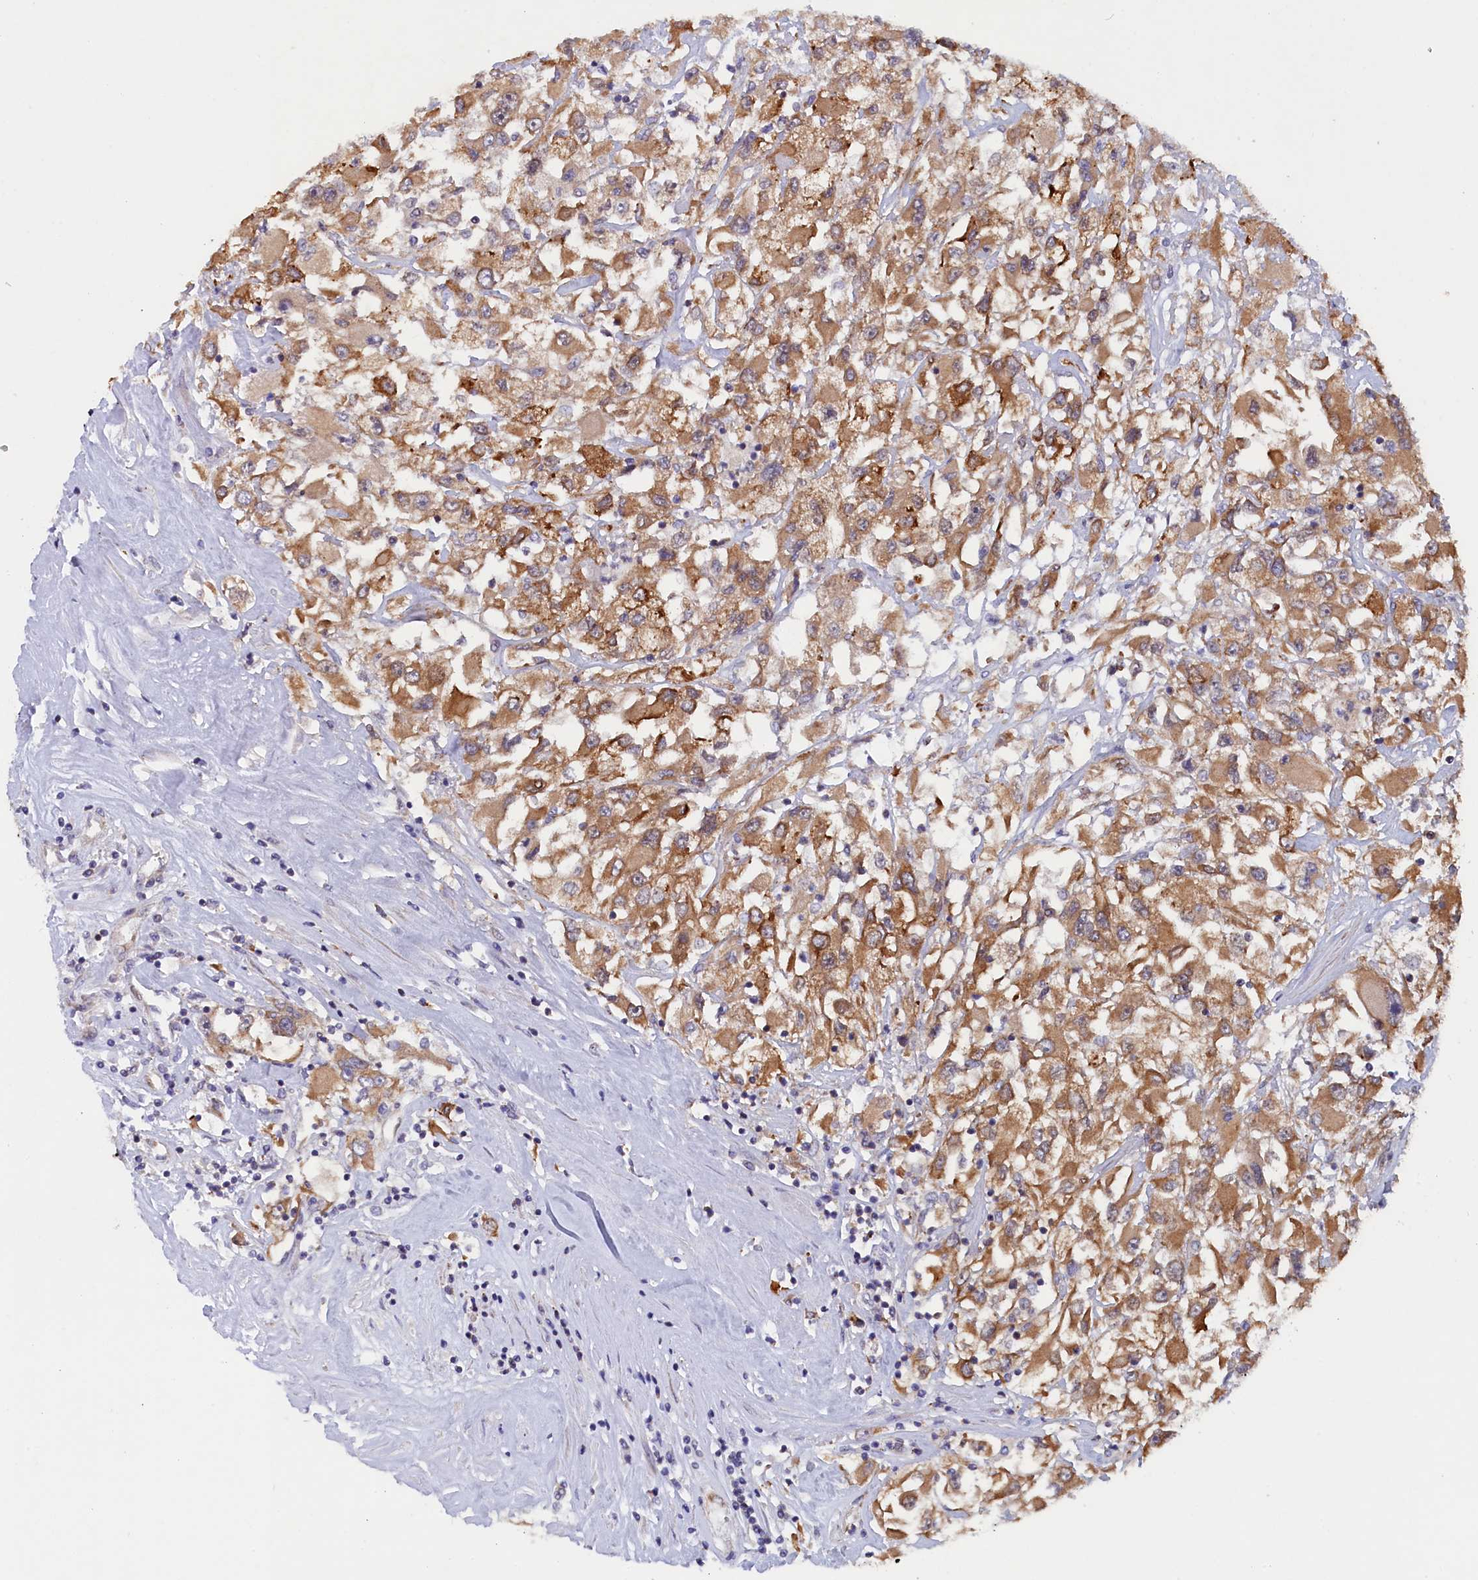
{"staining": {"intensity": "moderate", "quantity": ">75%", "location": "cytoplasmic/membranous"}, "tissue": "renal cancer", "cell_type": "Tumor cells", "image_type": "cancer", "snomed": [{"axis": "morphology", "description": "Adenocarcinoma, NOS"}, {"axis": "topography", "description": "Kidney"}], "caption": "Brown immunohistochemical staining in renal cancer displays moderate cytoplasmic/membranous staining in about >75% of tumor cells. (DAB (3,3'-diaminobenzidine) IHC, brown staining for protein, blue staining for nuclei).", "gene": "JPT2", "patient": {"sex": "female", "age": 52}}